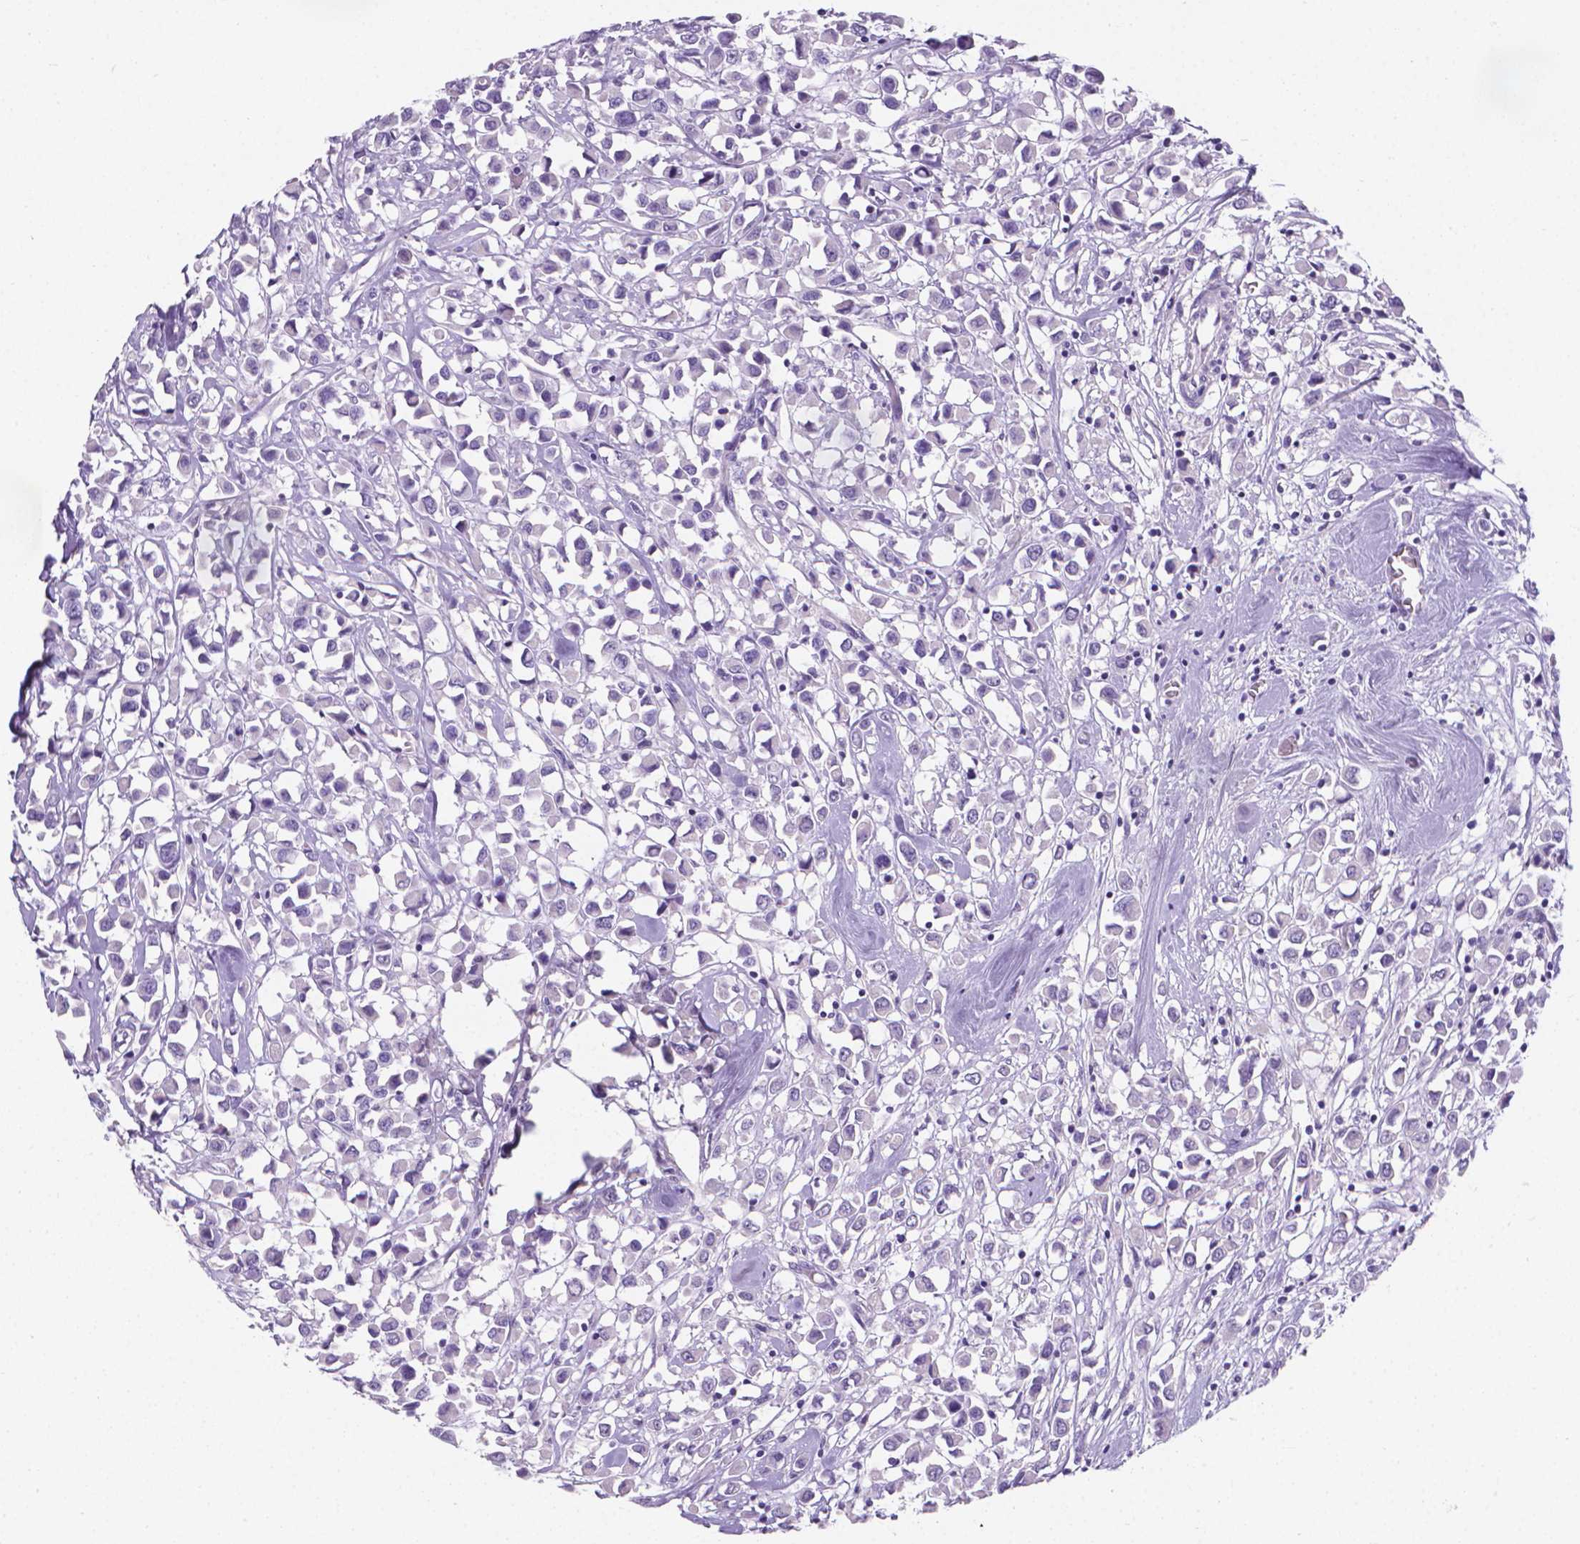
{"staining": {"intensity": "negative", "quantity": "none", "location": "none"}, "tissue": "breast cancer", "cell_type": "Tumor cells", "image_type": "cancer", "snomed": [{"axis": "morphology", "description": "Duct carcinoma"}, {"axis": "topography", "description": "Breast"}], "caption": "Breast cancer (infiltrating ductal carcinoma) was stained to show a protein in brown. There is no significant staining in tumor cells. Brightfield microscopy of immunohistochemistry stained with DAB (3,3'-diaminobenzidine) (brown) and hematoxylin (blue), captured at high magnification.", "gene": "XPNPEP2", "patient": {"sex": "female", "age": 61}}